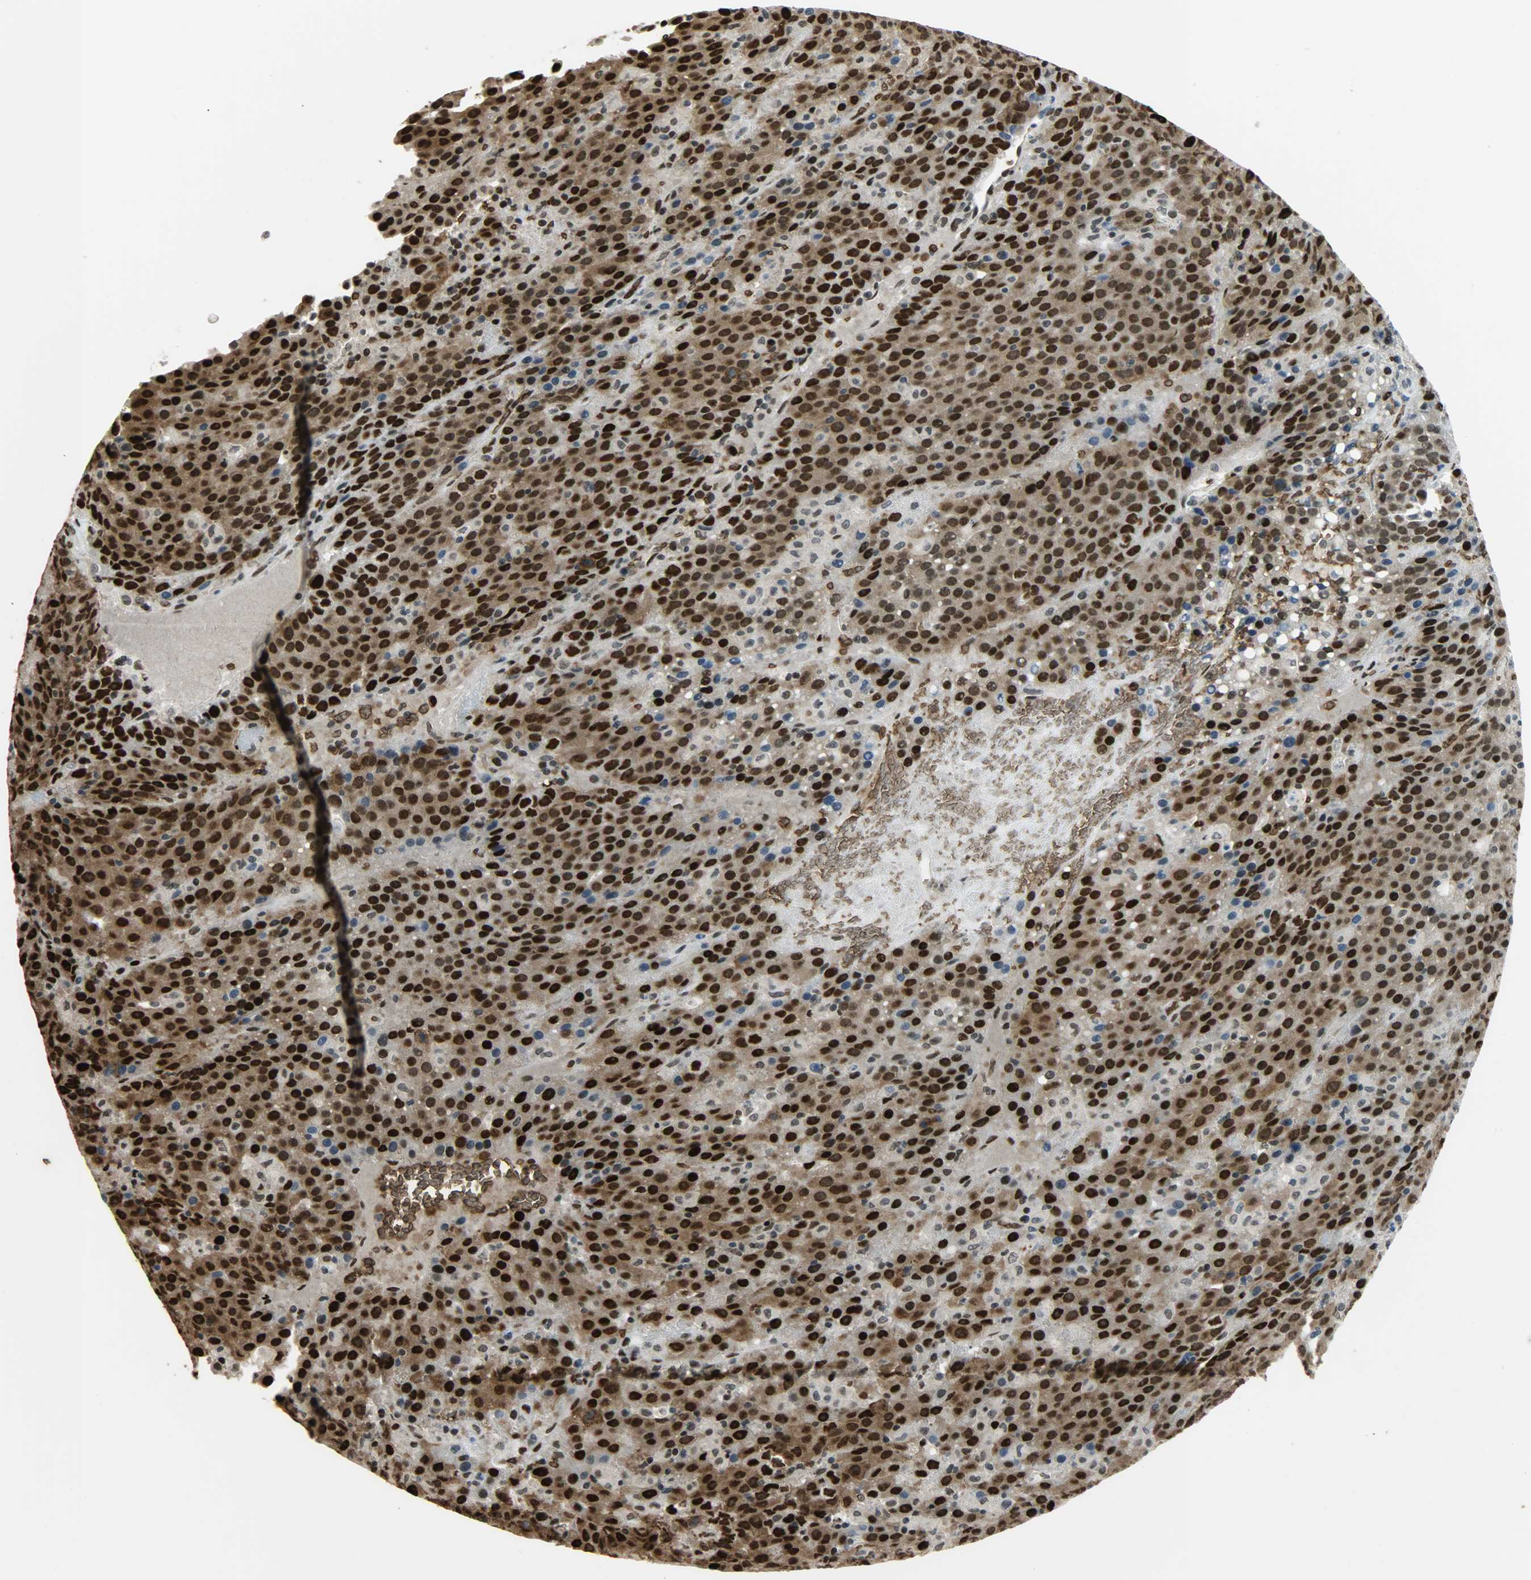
{"staining": {"intensity": "strong", "quantity": ">75%", "location": "cytoplasmic/membranous,nuclear"}, "tissue": "liver cancer", "cell_type": "Tumor cells", "image_type": "cancer", "snomed": [{"axis": "morphology", "description": "Carcinoma, Hepatocellular, NOS"}, {"axis": "topography", "description": "Liver"}], "caption": "The immunohistochemical stain shows strong cytoplasmic/membranous and nuclear expression in tumor cells of hepatocellular carcinoma (liver) tissue.", "gene": "SNAI1", "patient": {"sex": "female", "age": 53}}